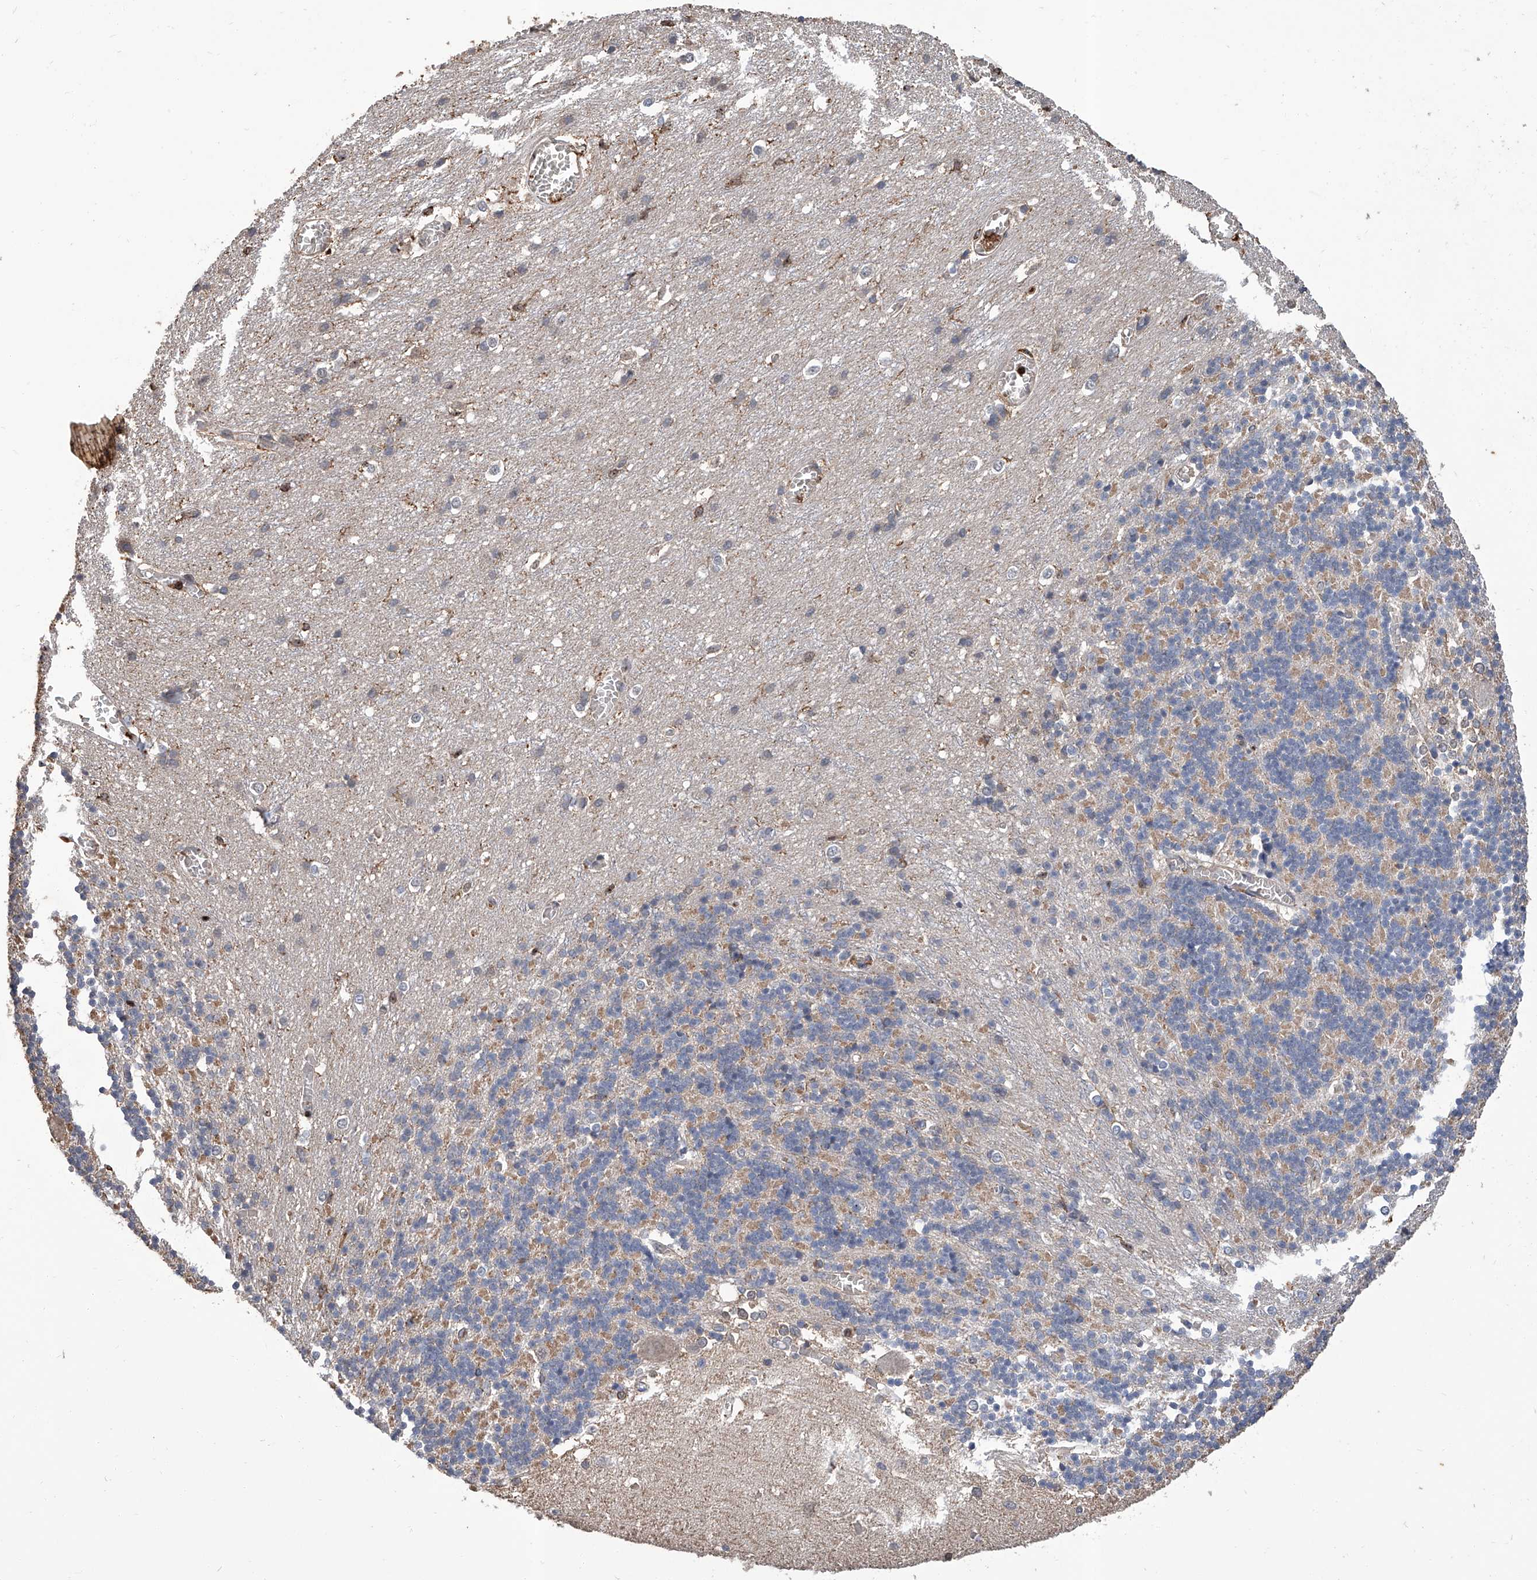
{"staining": {"intensity": "negative", "quantity": "none", "location": "none"}, "tissue": "cerebellum", "cell_type": "Cells in granular layer", "image_type": "normal", "snomed": [{"axis": "morphology", "description": "Normal tissue, NOS"}, {"axis": "topography", "description": "Cerebellum"}], "caption": "Immunohistochemistry (IHC) micrograph of benign human cerebellum stained for a protein (brown), which exhibits no expression in cells in granular layer.", "gene": "GPT", "patient": {"sex": "male", "age": 37}}